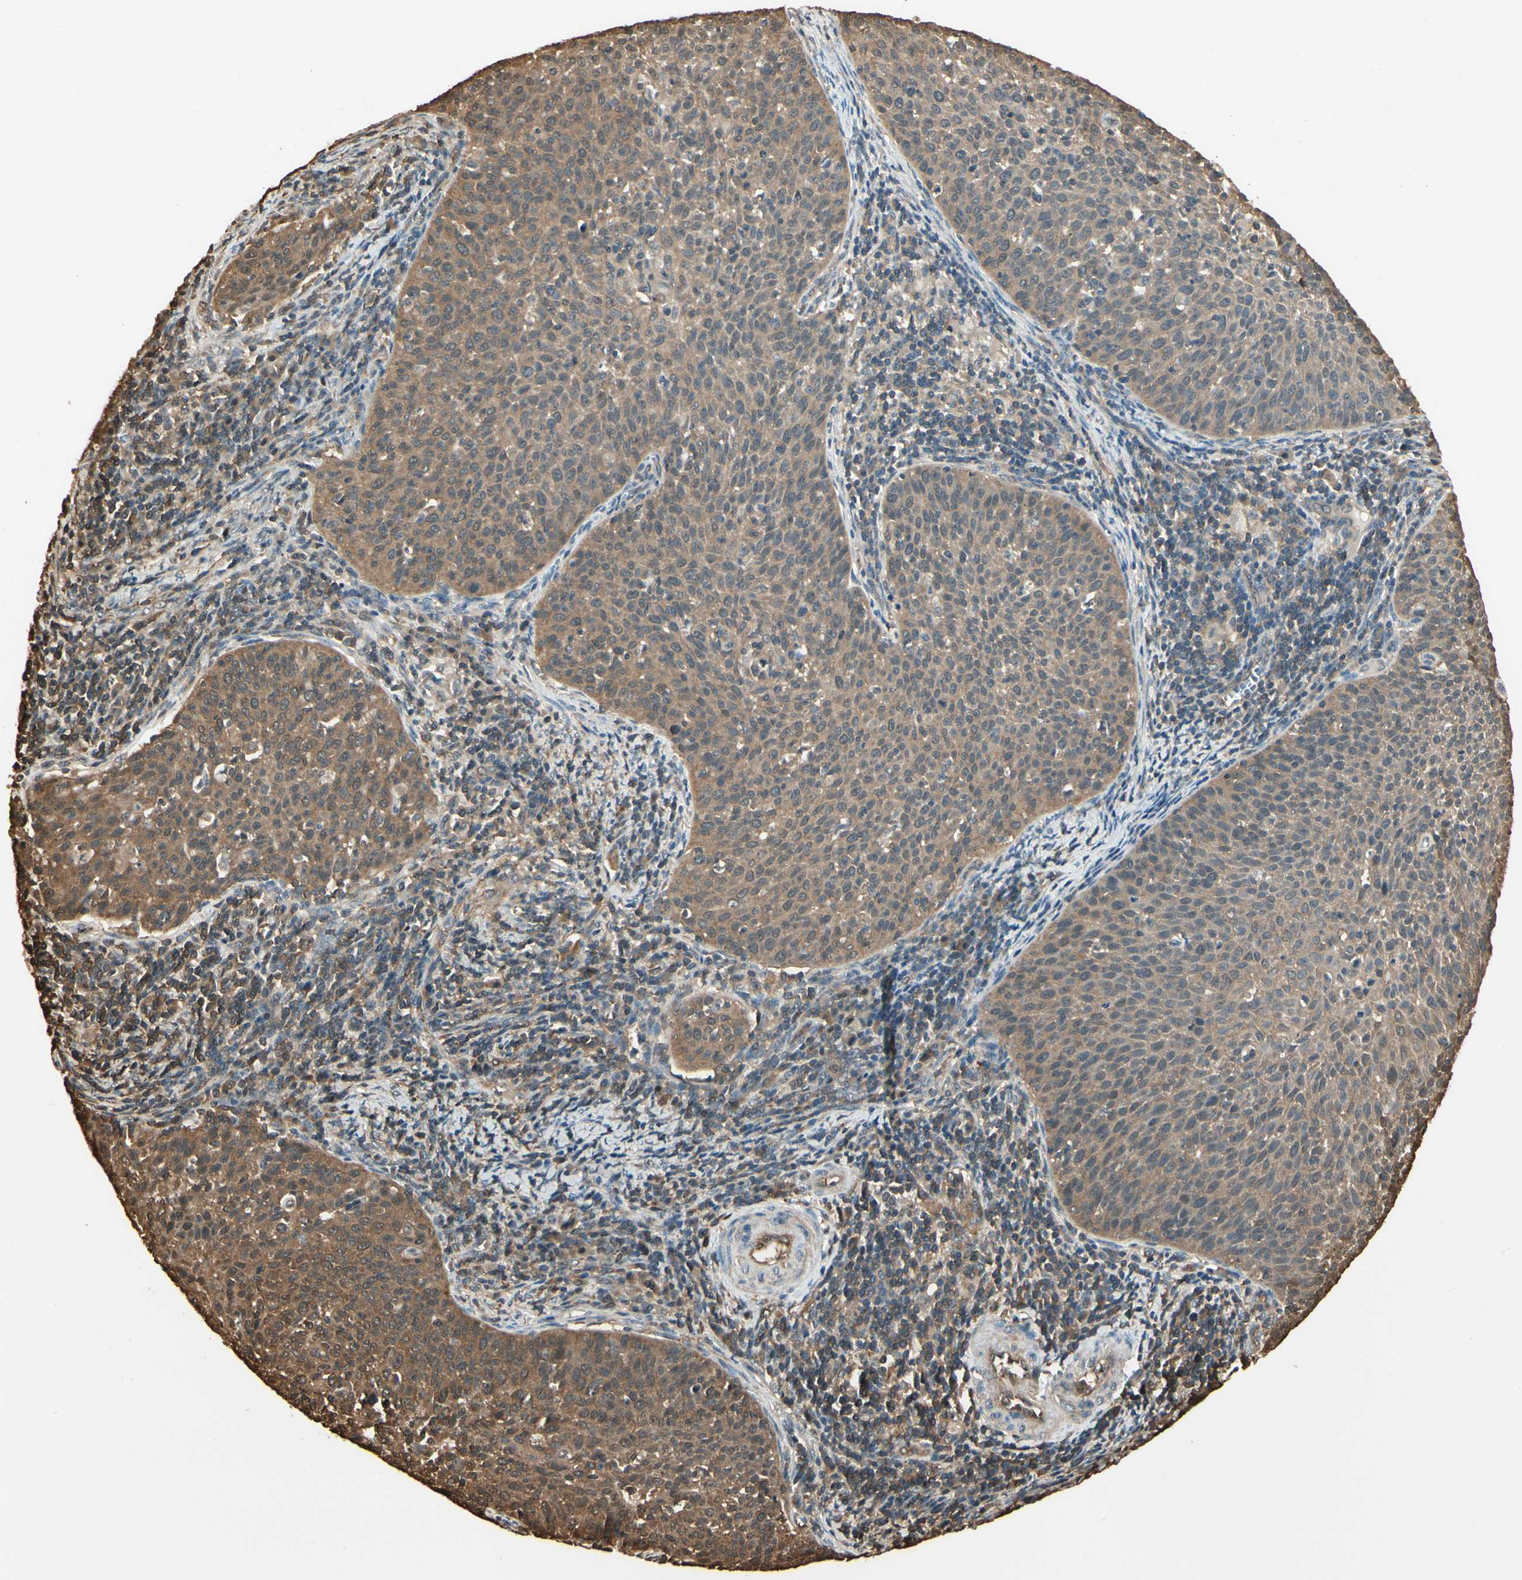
{"staining": {"intensity": "moderate", "quantity": "25%-75%", "location": "cytoplasmic/membranous"}, "tissue": "cervical cancer", "cell_type": "Tumor cells", "image_type": "cancer", "snomed": [{"axis": "morphology", "description": "Squamous cell carcinoma, NOS"}, {"axis": "topography", "description": "Cervix"}], "caption": "This is an image of immunohistochemistry staining of cervical cancer, which shows moderate staining in the cytoplasmic/membranous of tumor cells.", "gene": "YWHAE", "patient": {"sex": "female", "age": 38}}